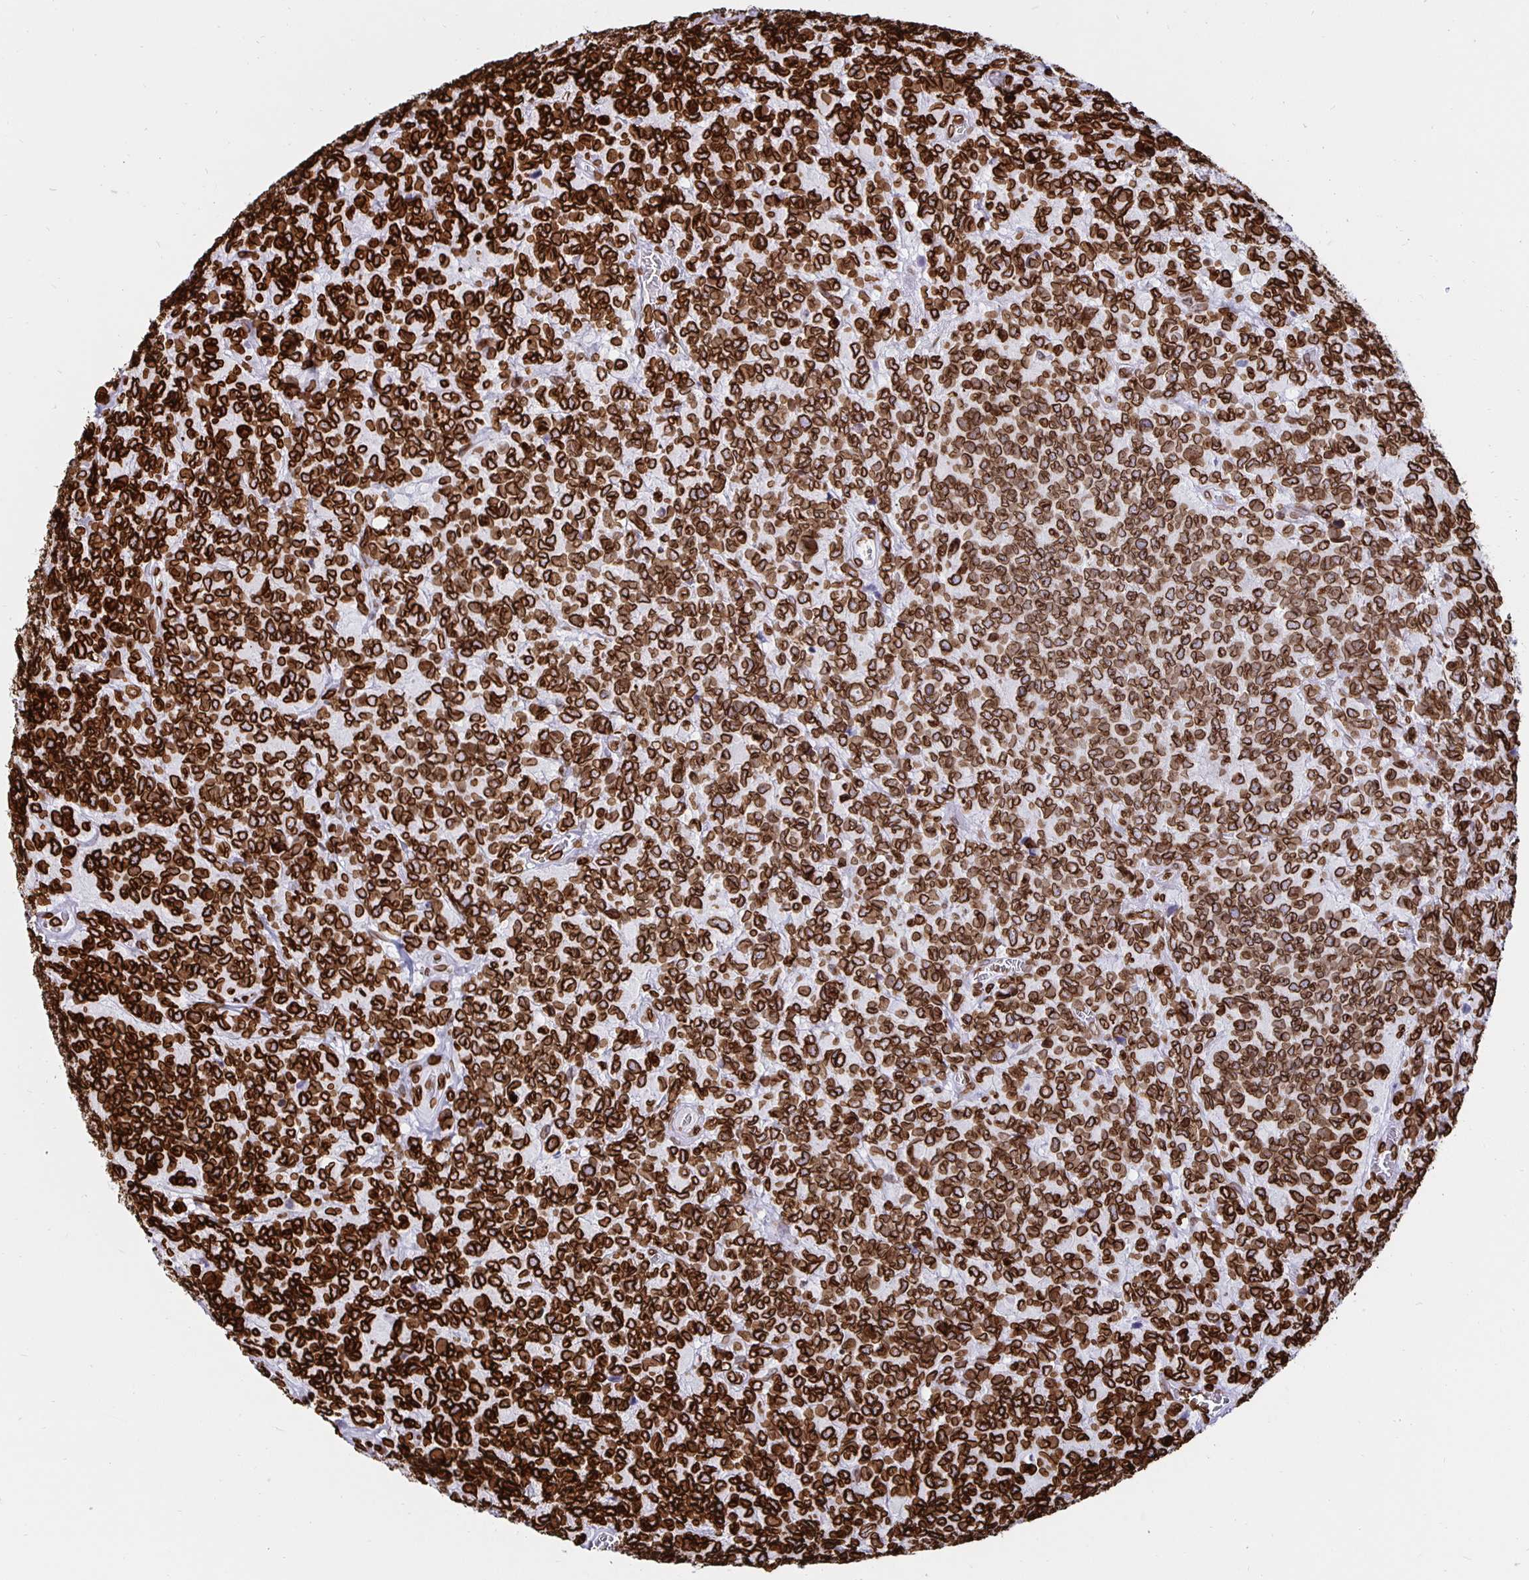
{"staining": {"intensity": "strong", "quantity": ">75%", "location": "cytoplasmic/membranous,nuclear"}, "tissue": "glioma", "cell_type": "Tumor cells", "image_type": "cancer", "snomed": [{"axis": "morphology", "description": "Glioma, malignant, High grade"}, {"axis": "topography", "description": "Brain"}], "caption": "Human glioma stained for a protein (brown) shows strong cytoplasmic/membranous and nuclear positive expression in about >75% of tumor cells.", "gene": "LMNB1", "patient": {"sex": "male", "age": 39}}